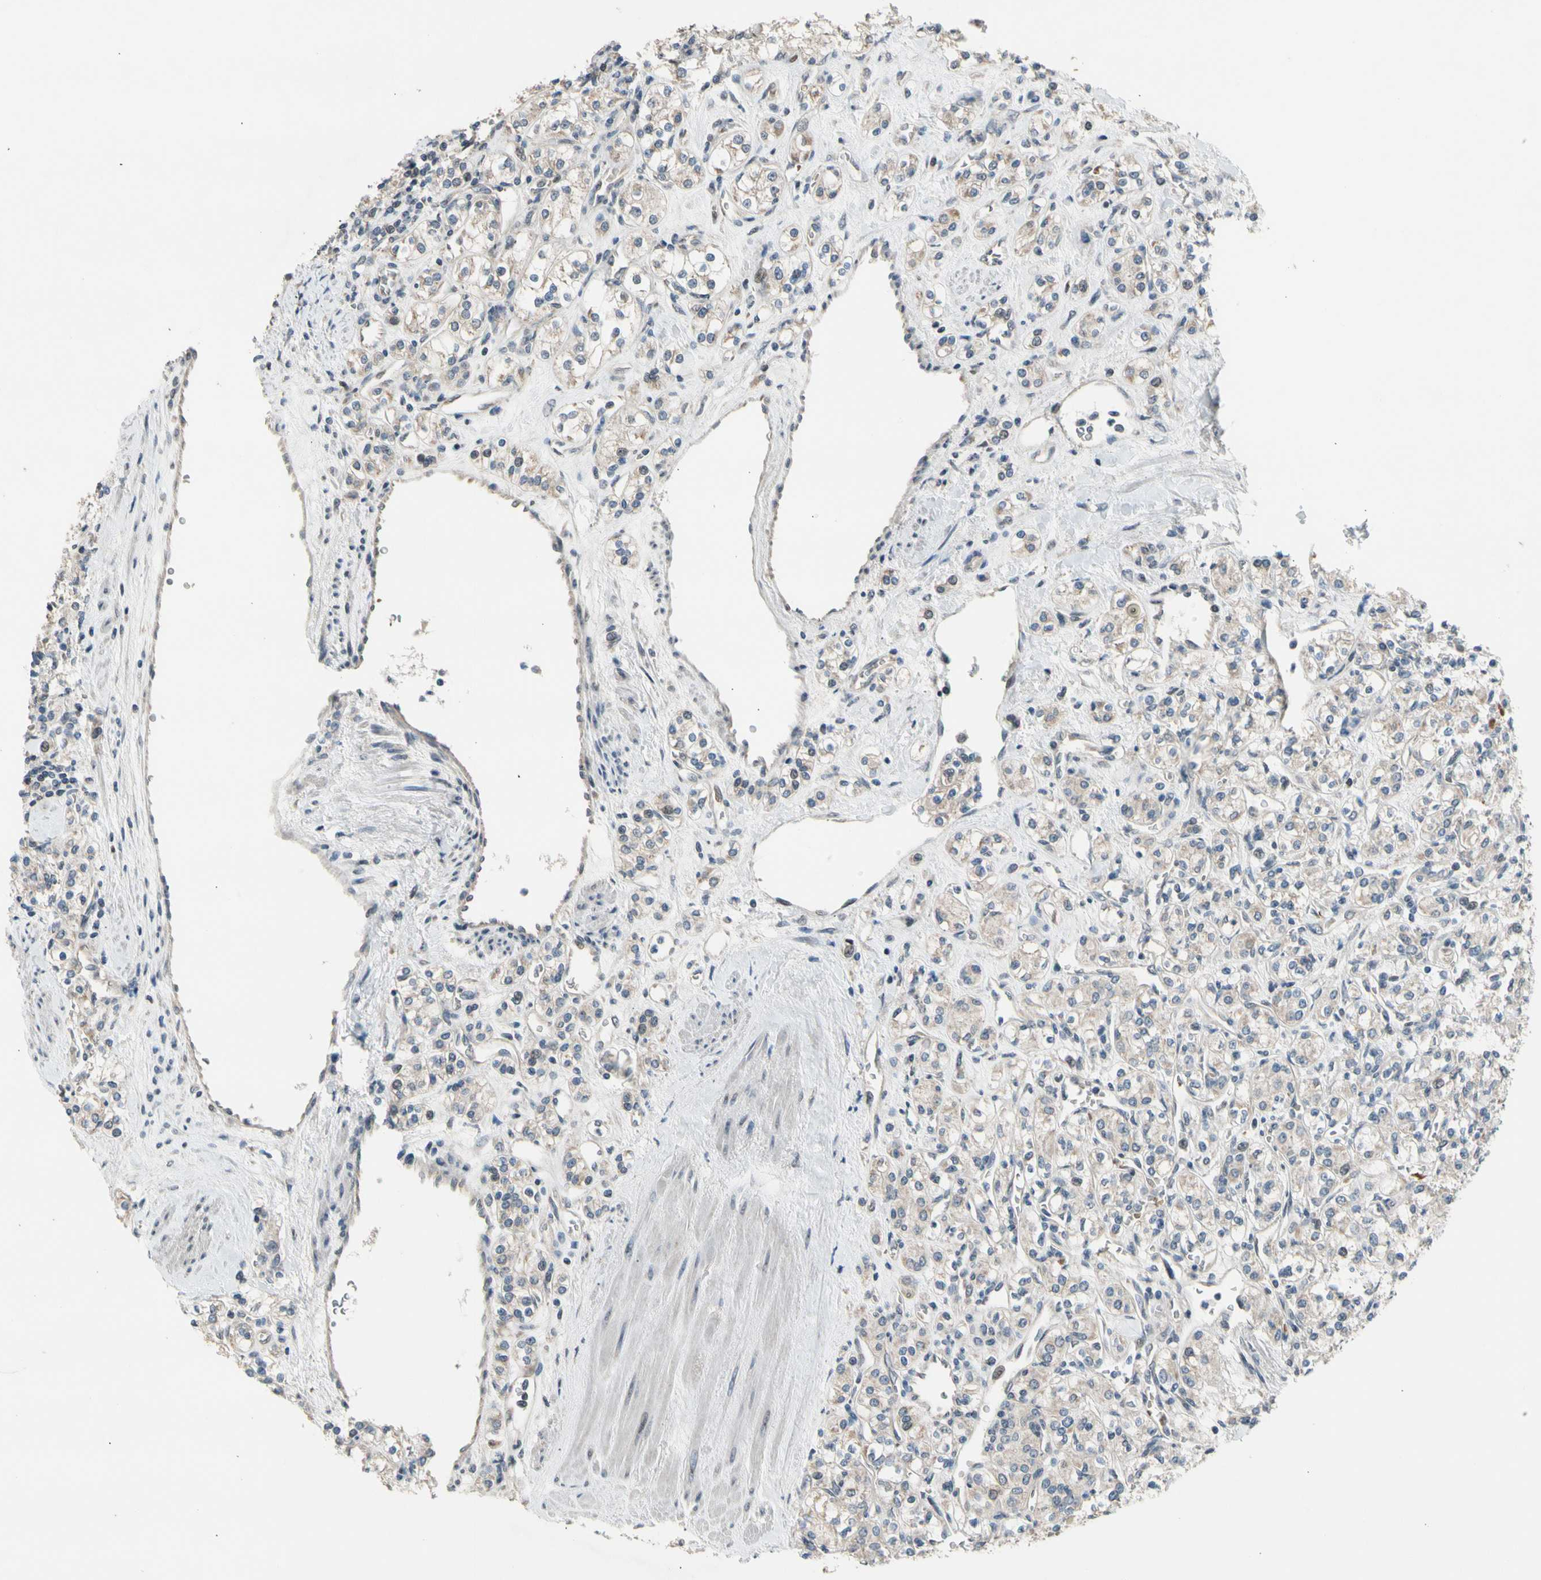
{"staining": {"intensity": "negative", "quantity": "none", "location": "none"}, "tissue": "renal cancer", "cell_type": "Tumor cells", "image_type": "cancer", "snomed": [{"axis": "morphology", "description": "Adenocarcinoma, NOS"}, {"axis": "topography", "description": "Kidney"}], "caption": "Adenocarcinoma (renal) was stained to show a protein in brown. There is no significant staining in tumor cells.", "gene": "ZNF184", "patient": {"sex": "male", "age": 77}}